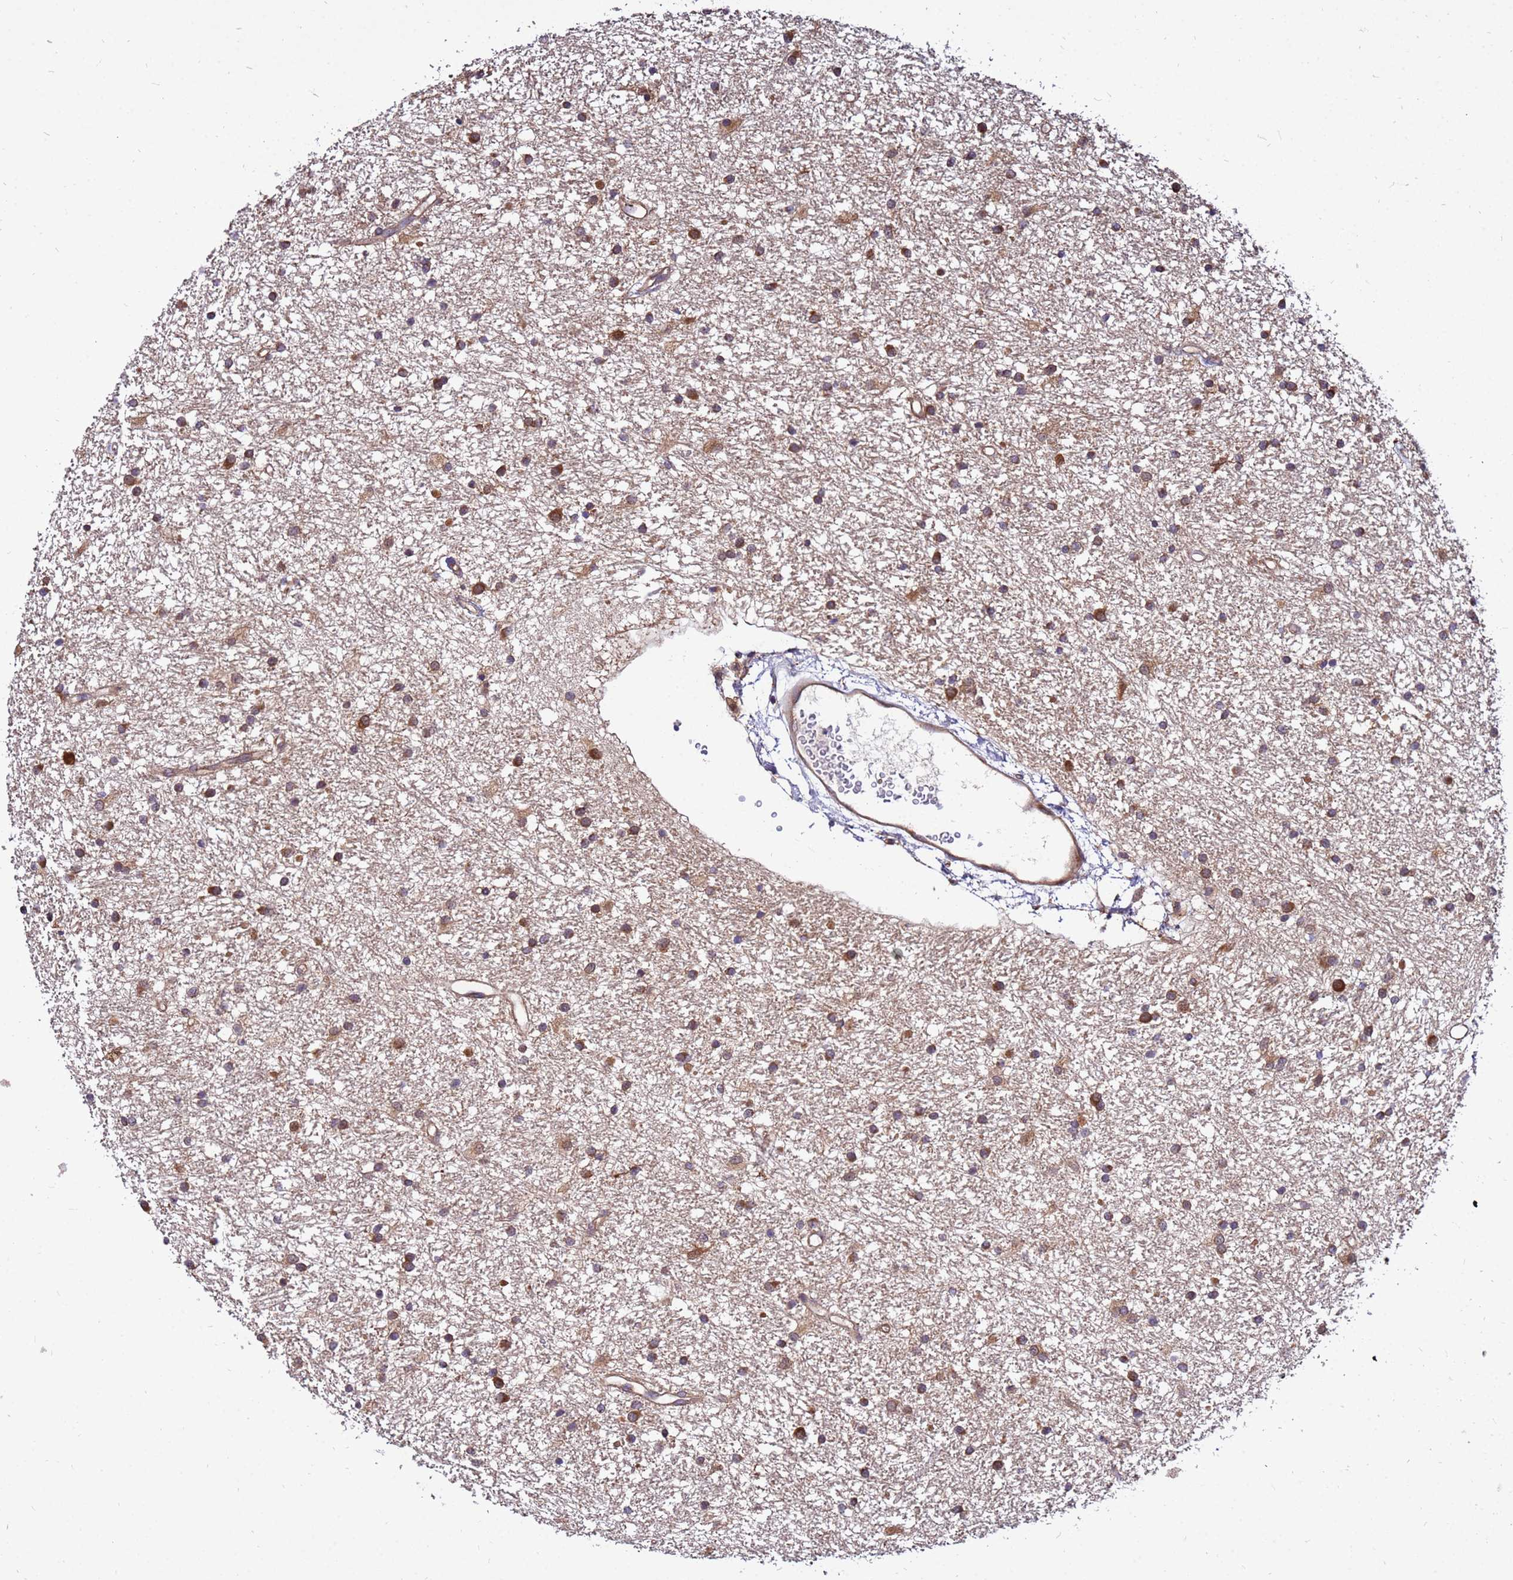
{"staining": {"intensity": "moderate", "quantity": ">75%", "location": "cytoplasmic/membranous"}, "tissue": "glioma", "cell_type": "Tumor cells", "image_type": "cancer", "snomed": [{"axis": "morphology", "description": "Glioma, malignant, High grade"}, {"axis": "topography", "description": "Brain"}], "caption": "This photomicrograph displays immunohistochemistry staining of human malignant glioma (high-grade), with medium moderate cytoplasmic/membranous positivity in about >75% of tumor cells.", "gene": "GET3", "patient": {"sex": "male", "age": 77}}